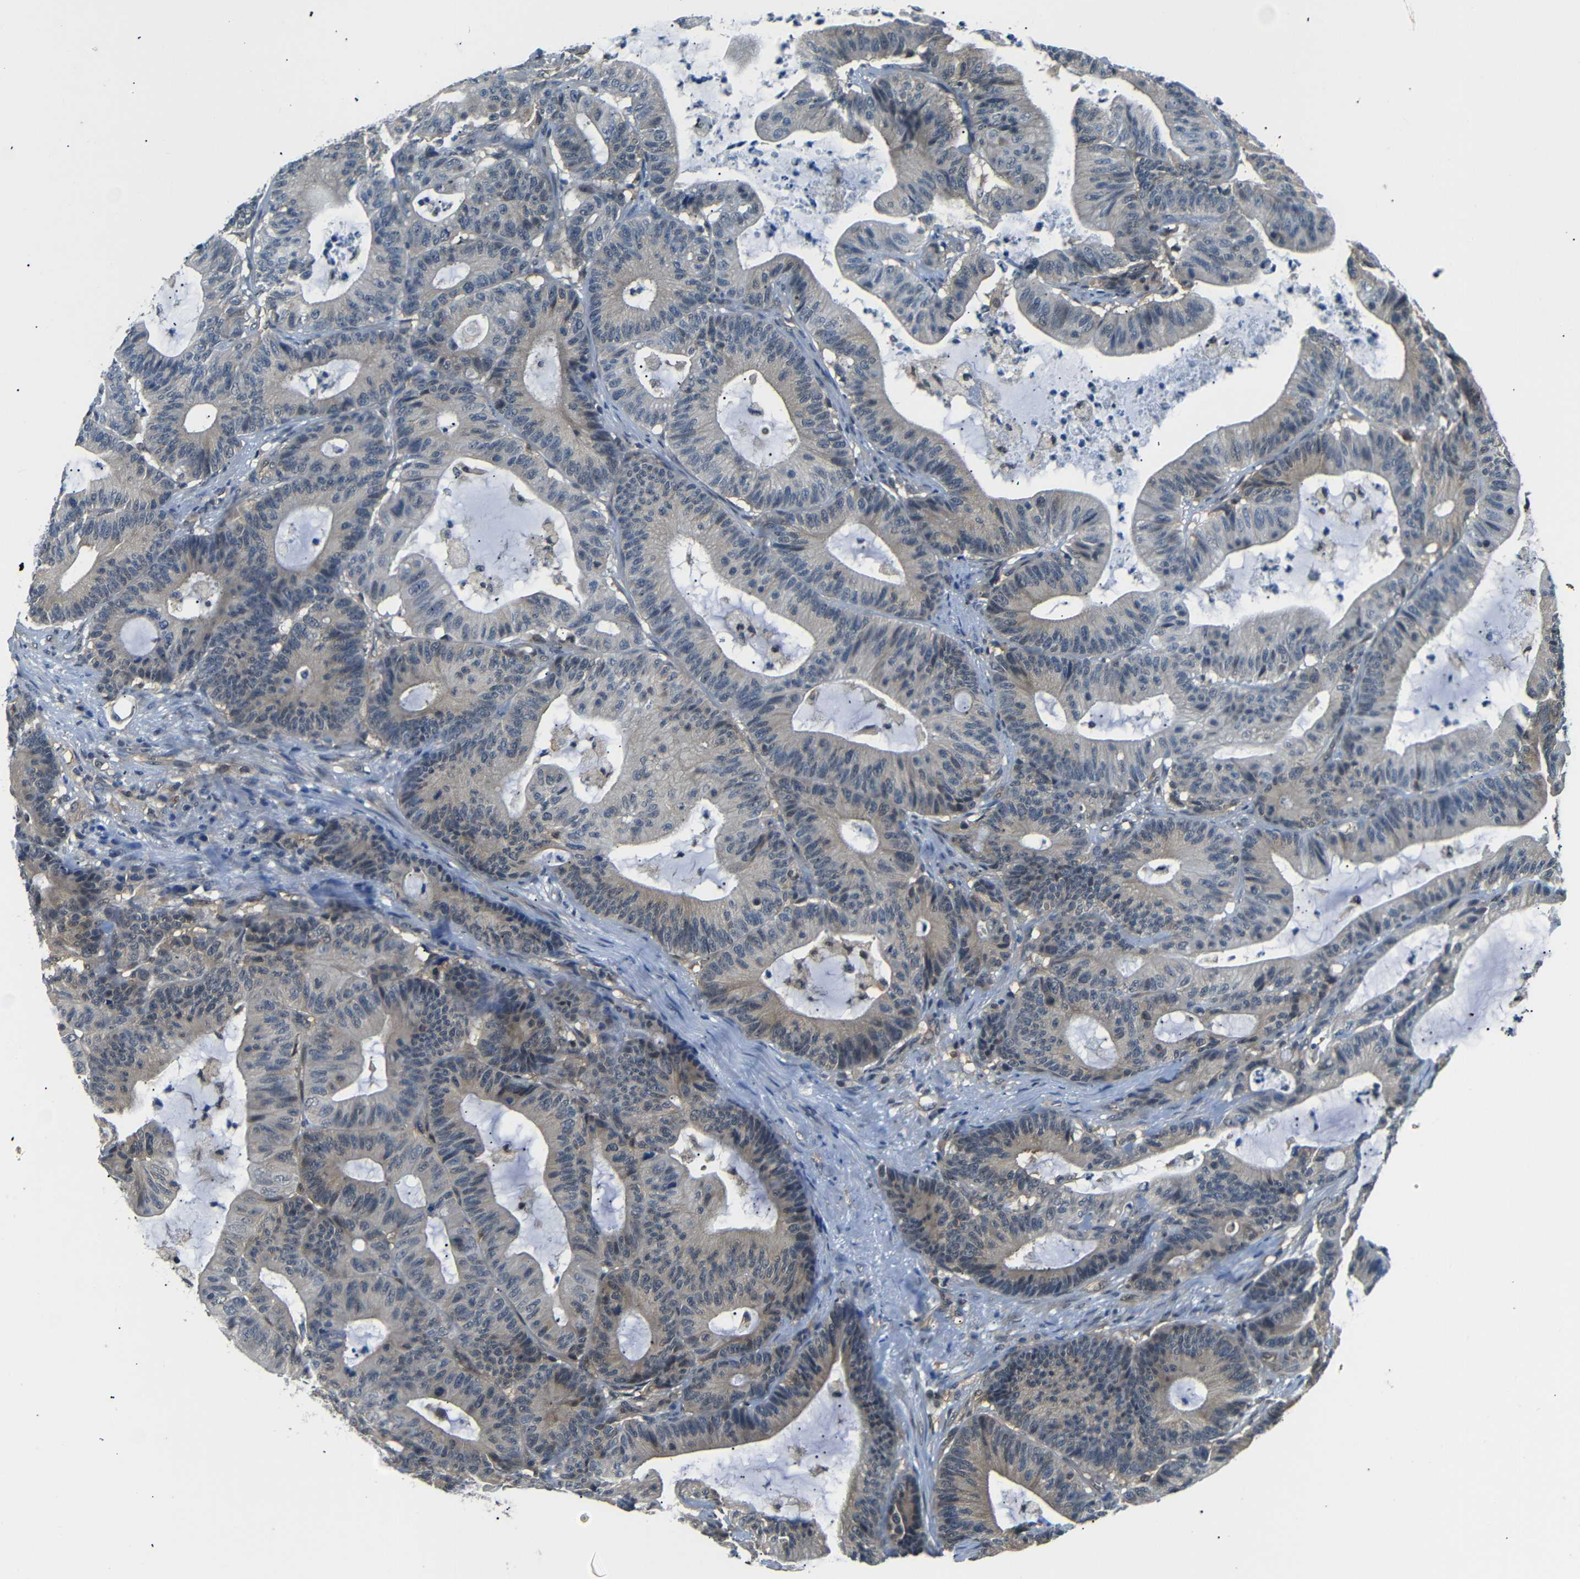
{"staining": {"intensity": "weak", "quantity": "25%-75%", "location": "cytoplasmic/membranous"}, "tissue": "colorectal cancer", "cell_type": "Tumor cells", "image_type": "cancer", "snomed": [{"axis": "morphology", "description": "Adenocarcinoma, NOS"}, {"axis": "topography", "description": "Colon"}], "caption": "Immunohistochemistry (DAB (3,3'-diaminobenzidine)) staining of adenocarcinoma (colorectal) reveals weak cytoplasmic/membranous protein positivity in about 25%-75% of tumor cells. The protein is shown in brown color, while the nuclei are stained blue.", "gene": "UBXN1", "patient": {"sex": "female", "age": 84}}